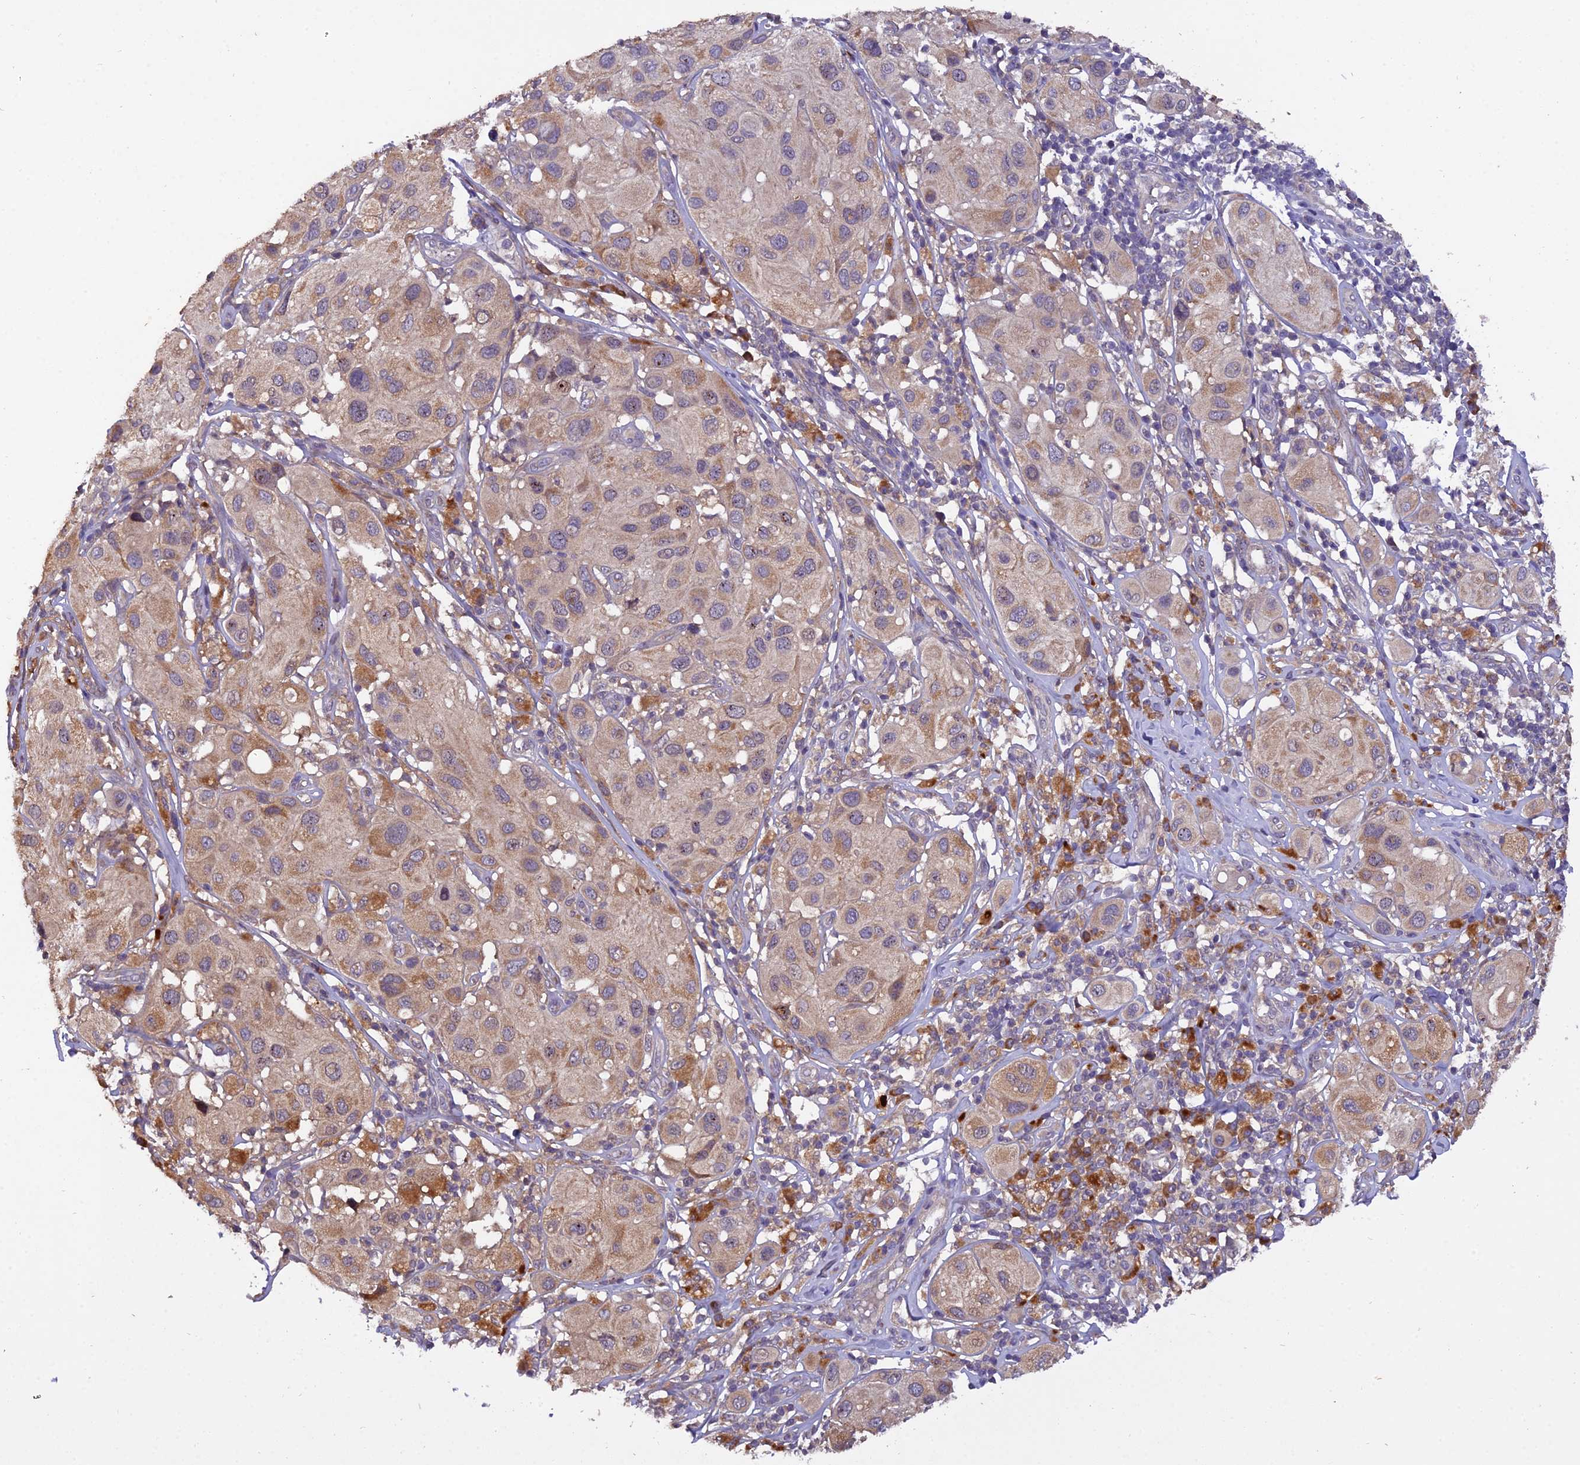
{"staining": {"intensity": "moderate", "quantity": "<25%", "location": "cytoplasmic/membranous"}, "tissue": "melanoma", "cell_type": "Tumor cells", "image_type": "cancer", "snomed": [{"axis": "morphology", "description": "Malignant melanoma, Metastatic site"}, {"axis": "topography", "description": "Skin"}], "caption": "Immunohistochemistry (IHC) micrograph of human malignant melanoma (metastatic site) stained for a protein (brown), which shows low levels of moderate cytoplasmic/membranous staining in about <25% of tumor cells.", "gene": "CENPL", "patient": {"sex": "male", "age": 41}}